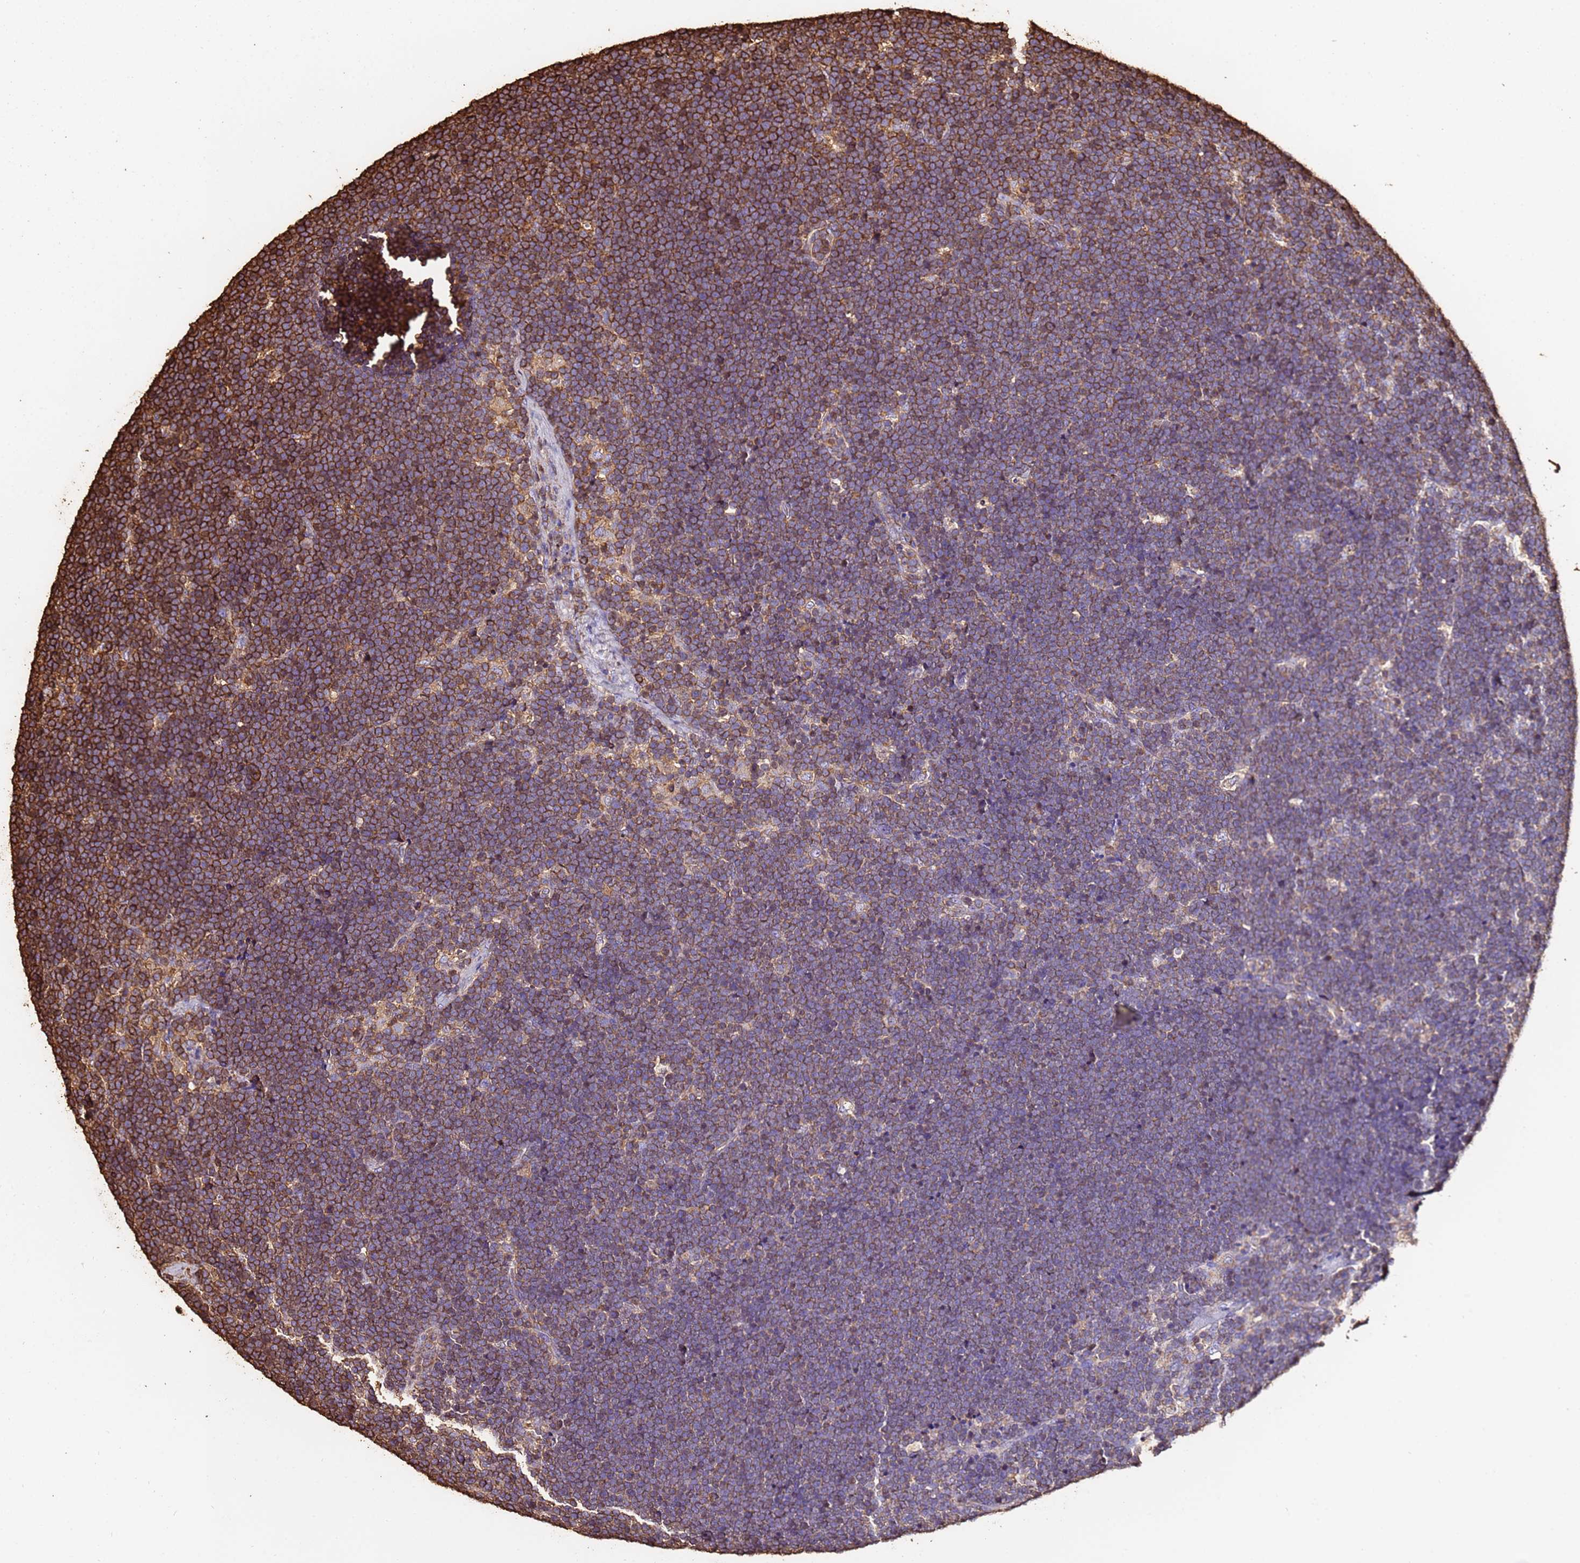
{"staining": {"intensity": "strong", "quantity": "25%-75%", "location": "cytoplasmic/membranous"}, "tissue": "lymphoma", "cell_type": "Tumor cells", "image_type": "cancer", "snomed": [{"axis": "morphology", "description": "Malignant lymphoma, non-Hodgkin's type, High grade"}, {"axis": "topography", "description": "Lymph node"}], "caption": "A high-resolution photomicrograph shows IHC staining of lymphoma, which shows strong cytoplasmic/membranous expression in approximately 25%-75% of tumor cells.", "gene": "ACTB", "patient": {"sex": "male", "age": 13}}